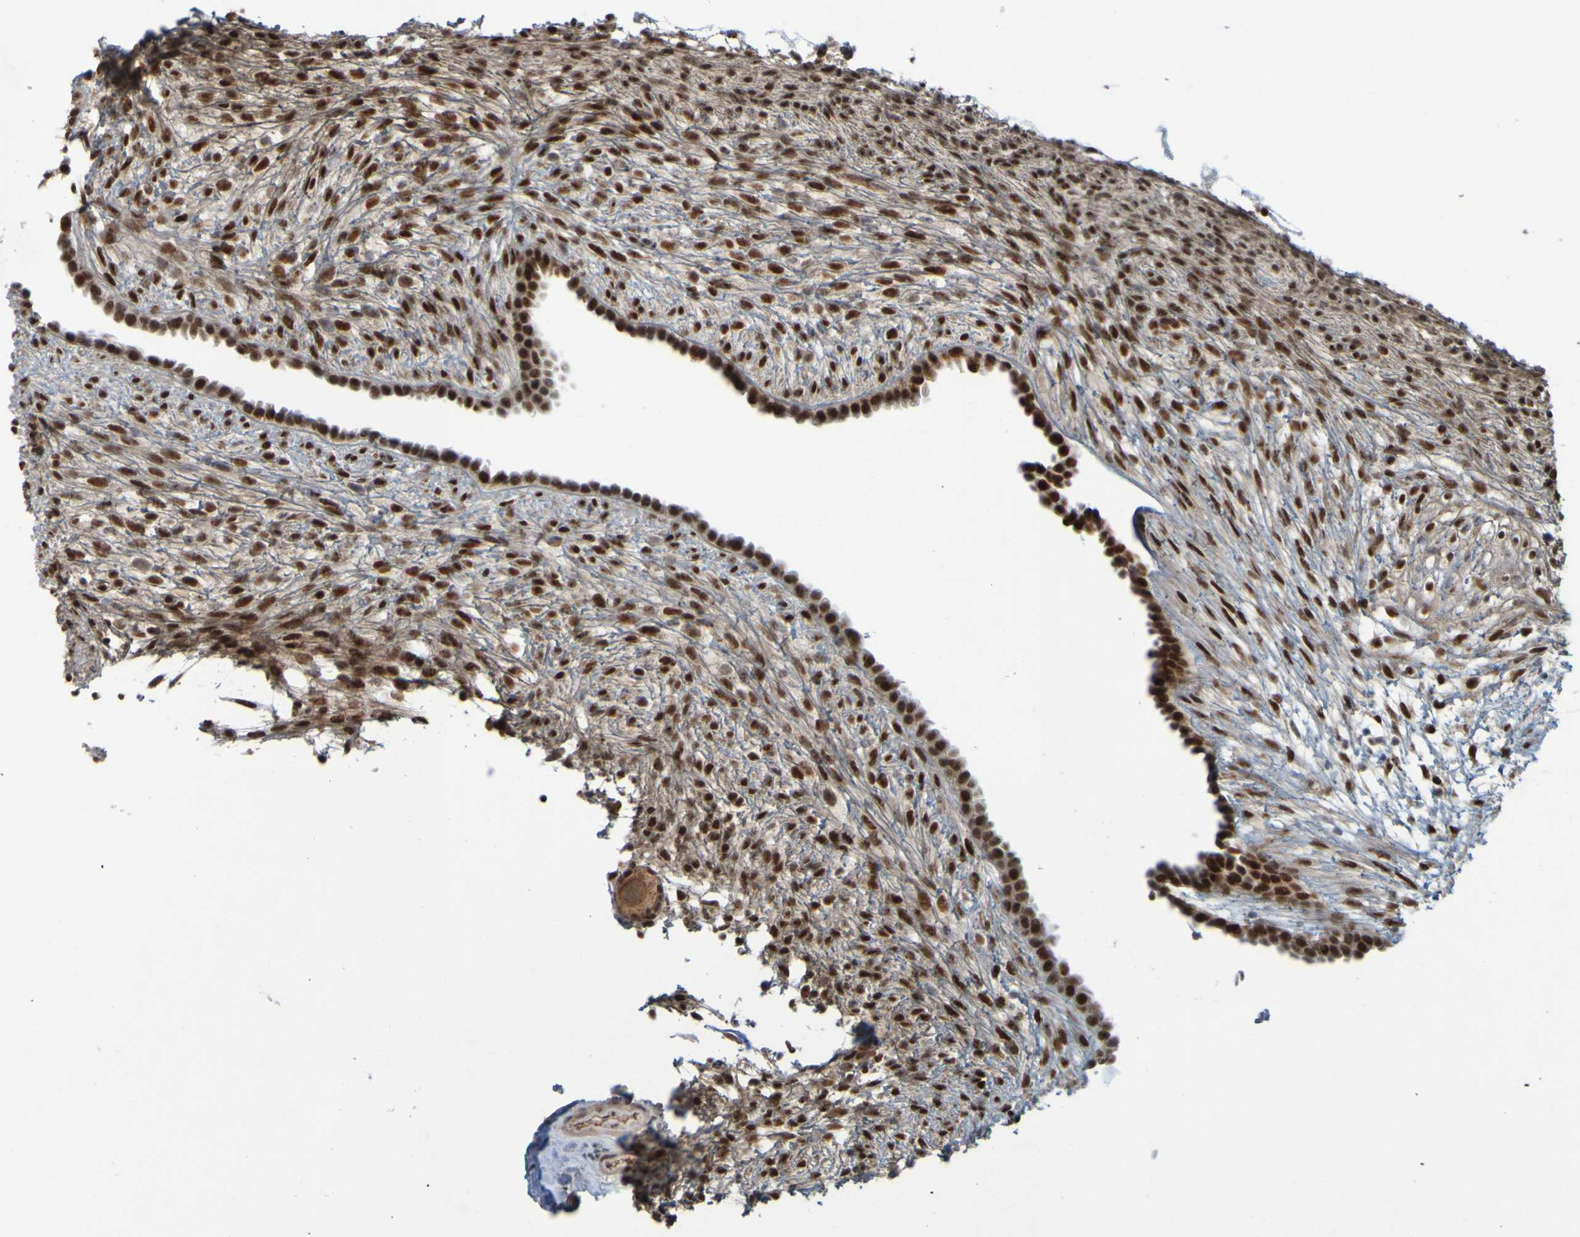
{"staining": {"intensity": "moderate", "quantity": ">75%", "location": "cytoplasmic/membranous,nuclear"}, "tissue": "ovary", "cell_type": "Follicle cells", "image_type": "normal", "snomed": [{"axis": "morphology", "description": "Normal tissue, NOS"}, {"axis": "morphology", "description": "Cyst, NOS"}, {"axis": "topography", "description": "Ovary"}], "caption": "Follicle cells reveal moderate cytoplasmic/membranous,nuclear staining in approximately >75% of cells in normal ovary.", "gene": "MCPH1", "patient": {"sex": "female", "age": 18}}